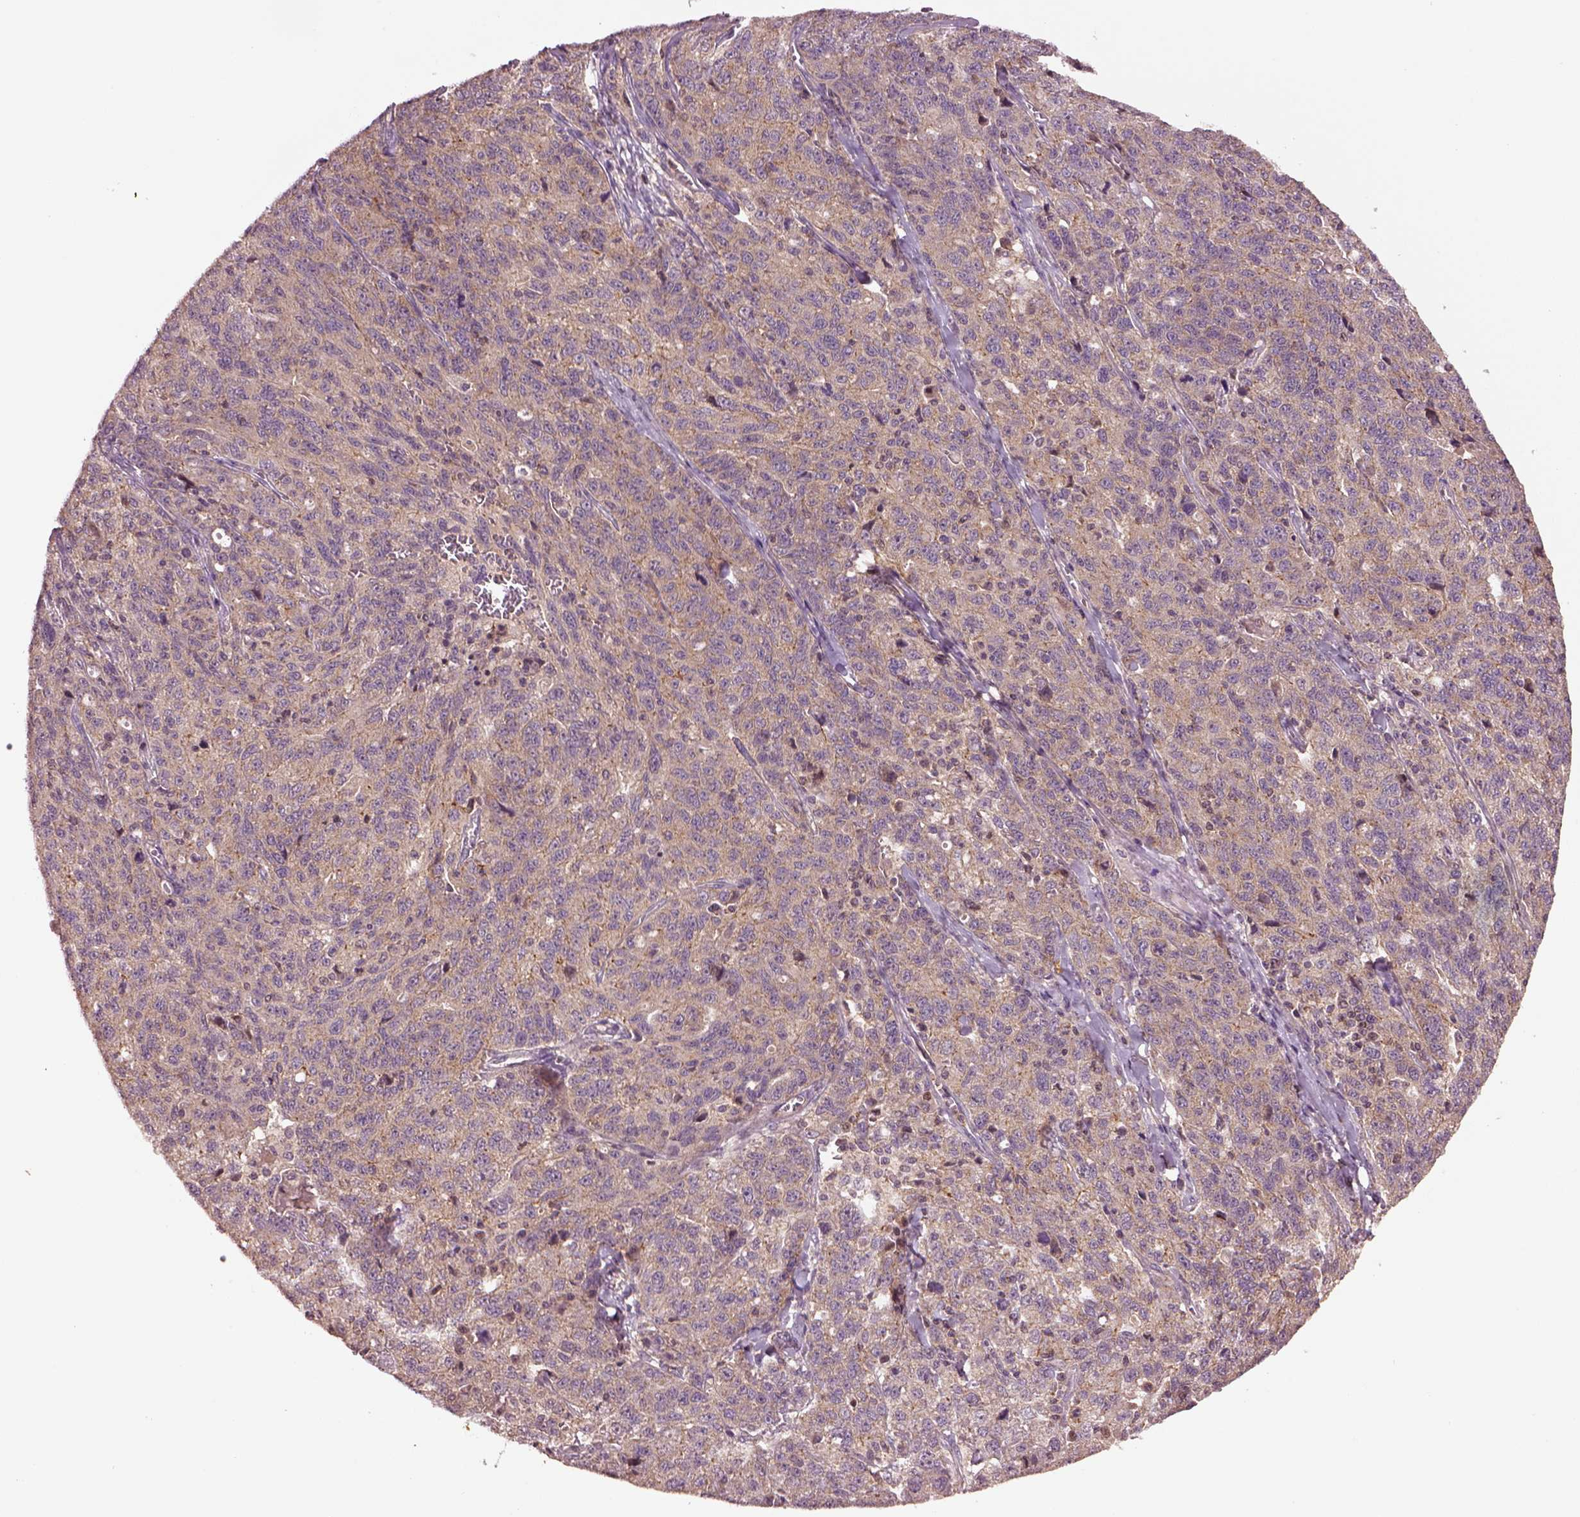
{"staining": {"intensity": "weak", "quantity": ">75%", "location": "cytoplasmic/membranous"}, "tissue": "ovarian cancer", "cell_type": "Tumor cells", "image_type": "cancer", "snomed": [{"axis": "morphology", "description": "Cystadenocarcinoma, serous, NOS"}, {"axis": "topography", "description": "Ovary"}], "caption": "A low amount of weak cytoplasmic/membranous positivity is identified in about >75% of tumor cells in ovarian serous cystadenocarcinoma tissue. The staining was performed using DAB, with brown indicating positive protein expression. Nuclei are stained blue with hematoxylin.", "gene": "MTHFS", "patient": {"sex": "female", "age": 71}}